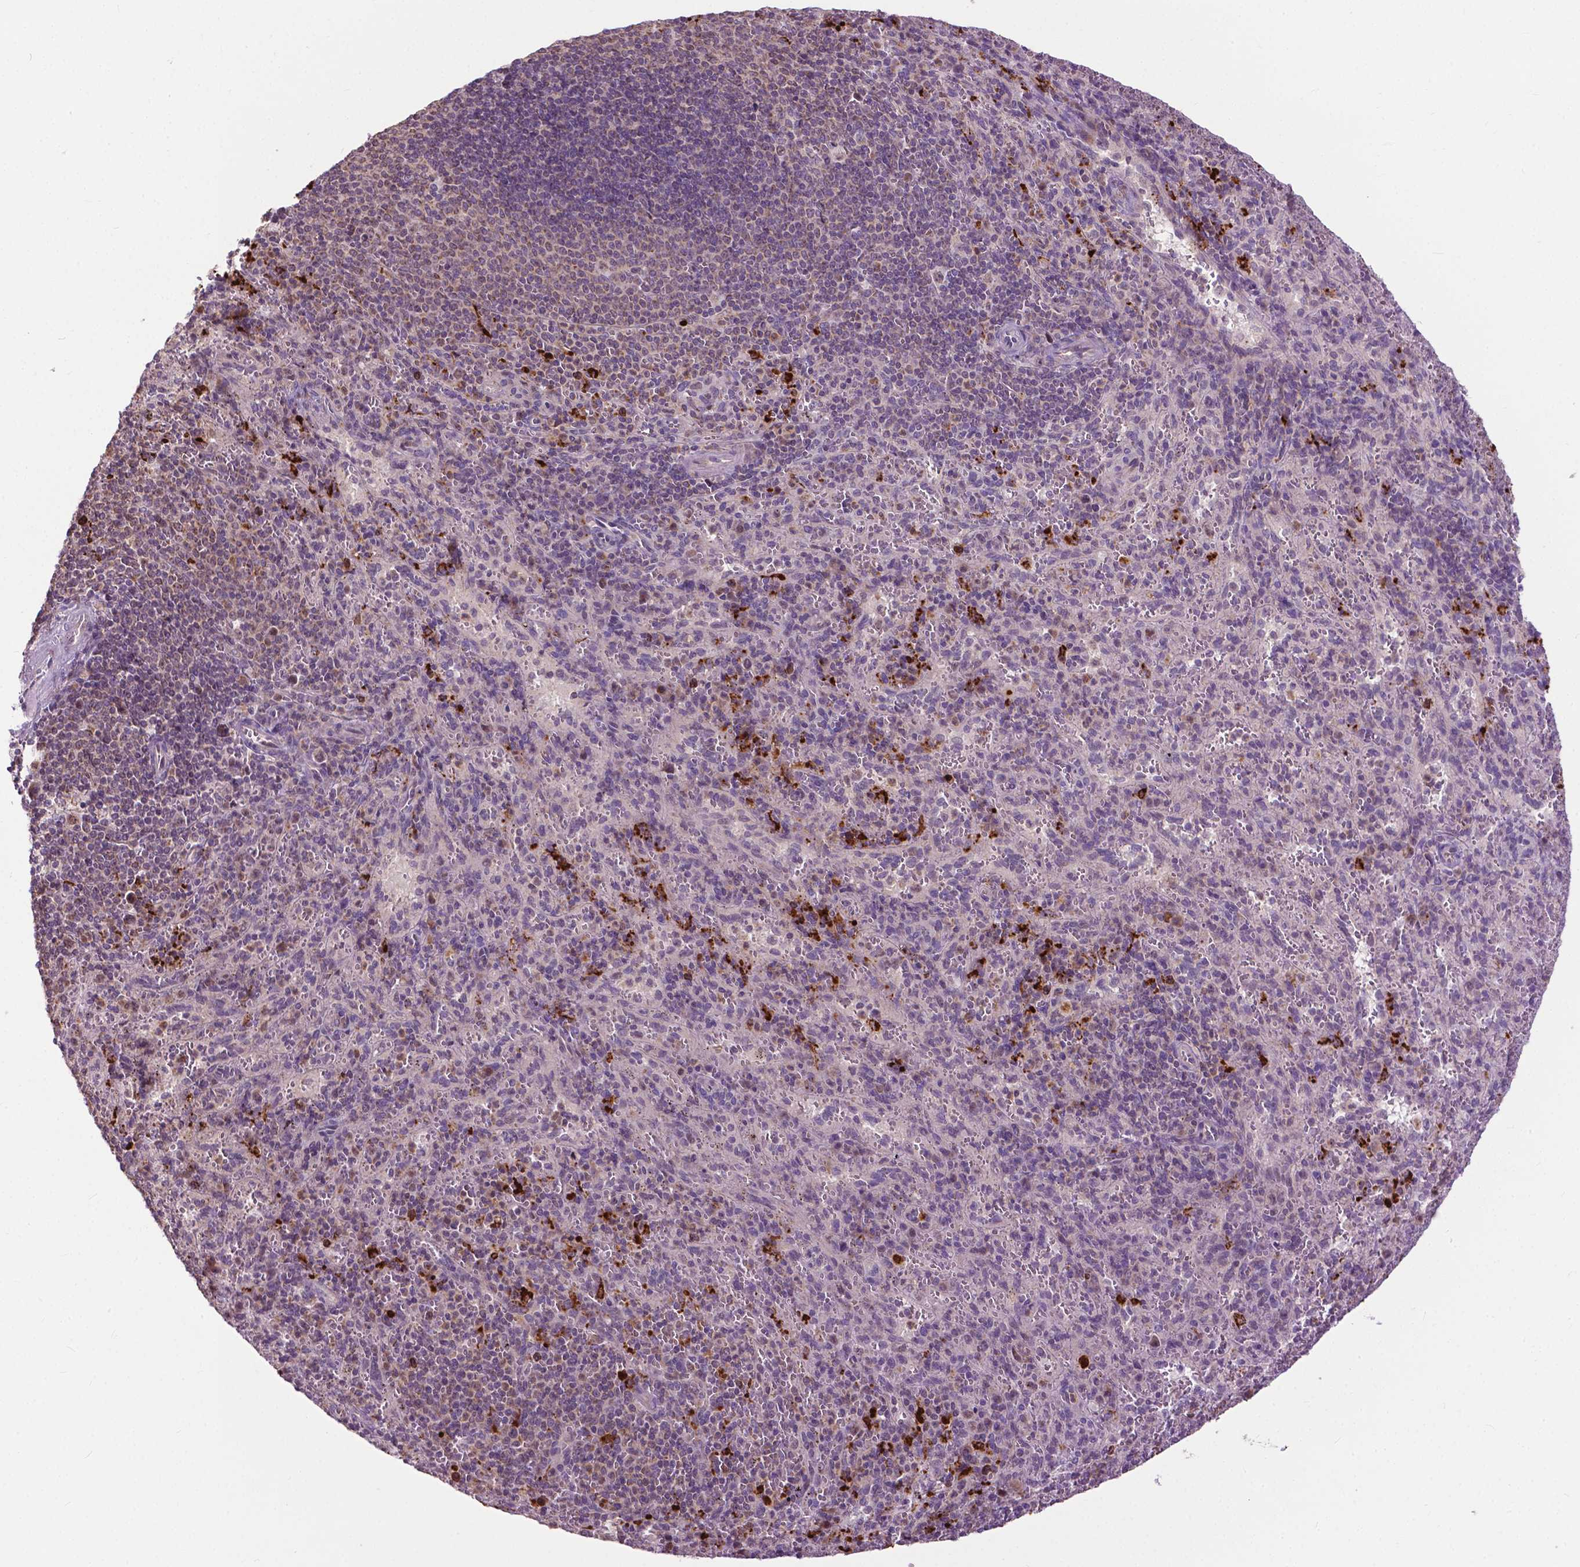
{"staining": {"intensity": "negative", "quantity": "none", "location": "none"}, "tissue": "spleen", "cell_type": "Cells in red pulp", "image_type": "normal", "snomed": [{"axis": "morphology", "description": "Normal tissue, NOS"}, {"axis": "topography", "description": "Spleen"}], "caption": "Immunohistochemistry micrograph of benign human spleen stained for a protein (brown), which exhibits no expression in cells in red pulp.", "gene": "TTC9B", "patient": {"sex": "male", "age": 57}}